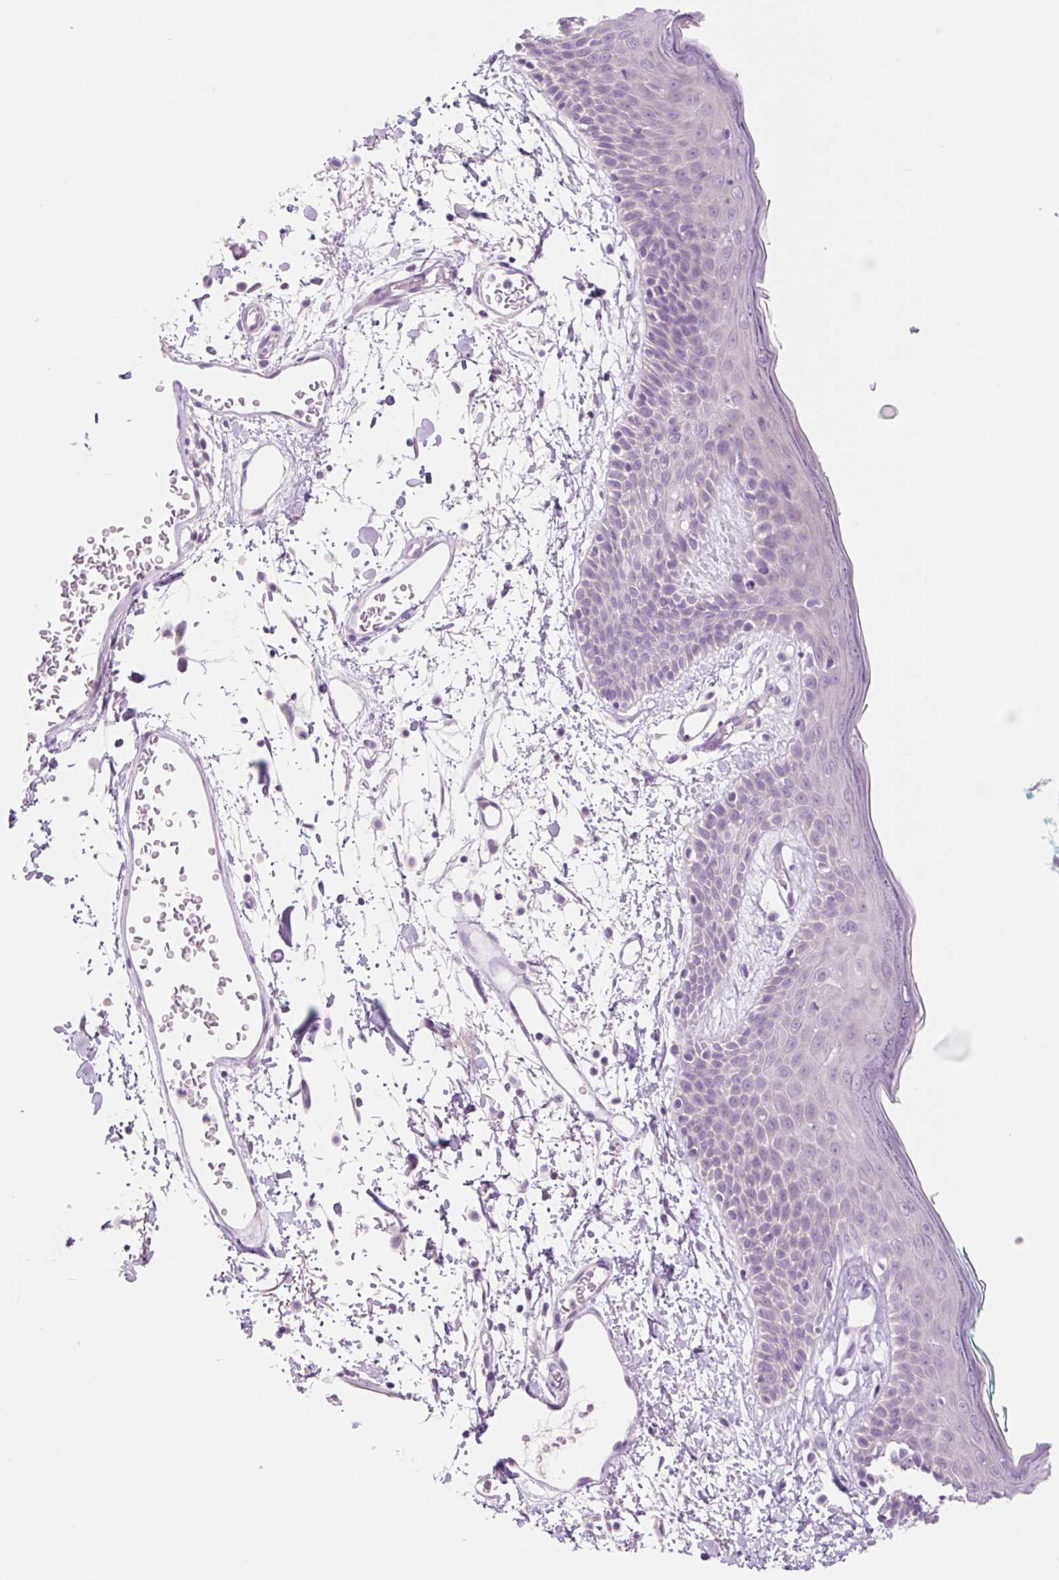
{"staining": {"intensity": "negative", "quantity": "none", "location": "none"}, "tissue": "skin", "cell_type": "Fibroblasts", "image_type": "normal", "snomed": [{"axis": "morphology", "description": "Normal tissue, NOS"}, {"axis": "topography", "description": "Skin"}], "caption": "DAB immunohistochemical staining of normal skin exhibits no significant expression in fibroblasts. (DAB (3,3'-diaminobenzidine) IHC with hematoxylin counter stain).", "gene": "CELF6", "patient": {"sex": "male", "age": 79}}